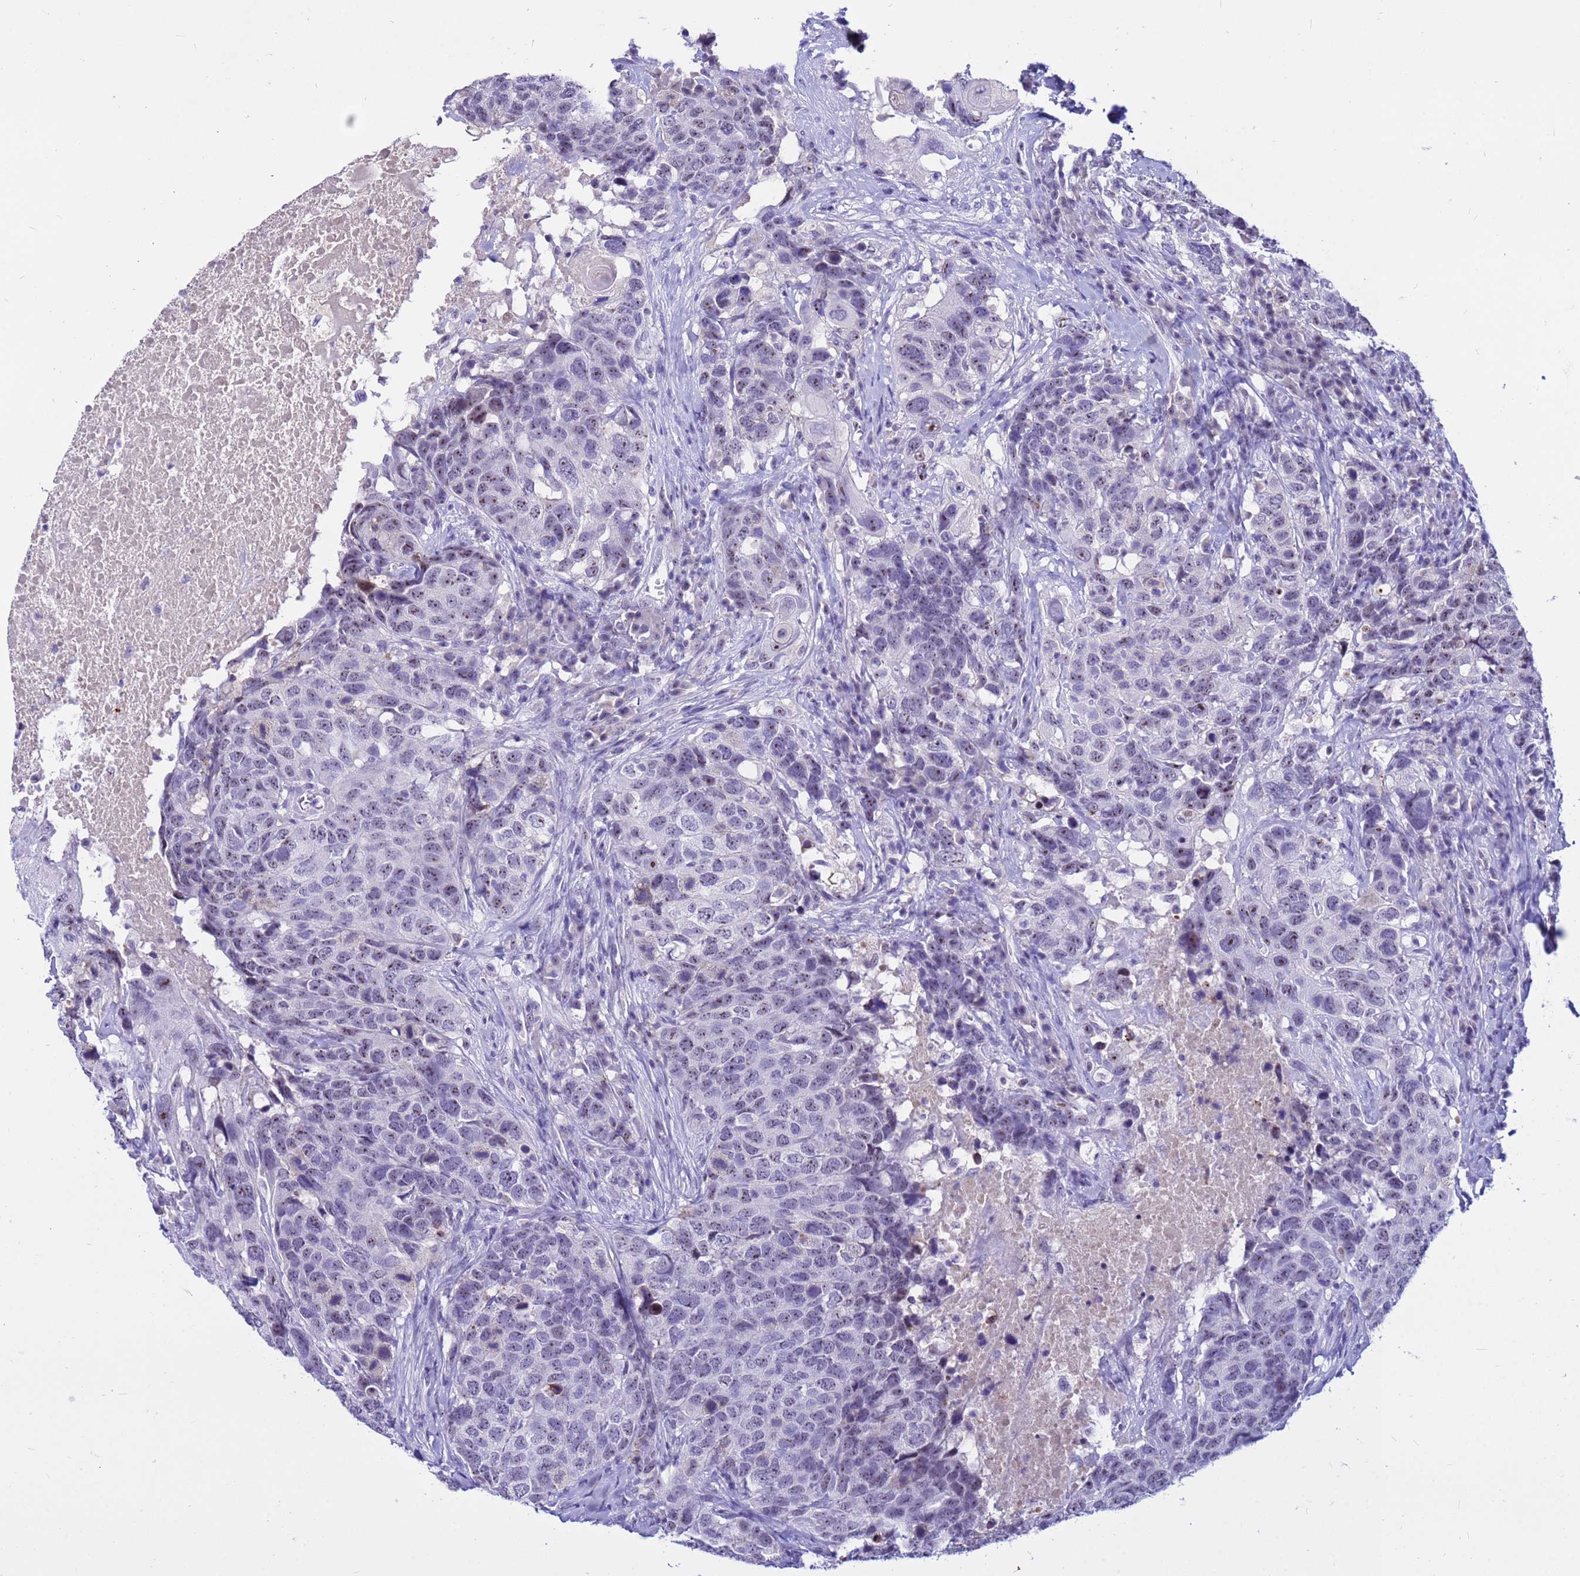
{"staining": {"intensity": "weak", "quantity": "25%-75%", "location": "nuclear"}, "tissue": "head and neck cancer", "cell_type": "Tumor cells", "image_type": "cancer", "snomed": [{"axis": "morphology", "description": "Squamous cell carcinoma, NOS"}, {"axis": "topography", "description": "Head-Neck"}], "caption": "DAB immunohistochemical staining of human head and neck cancer displays weak nuclear protein positivity in approximately 25%-75% of tumor cells. (IHC, brightfield microscopy, high magnification).", "gene": "DMRTC2", "patient": {"sex": "male", "age": 66}}